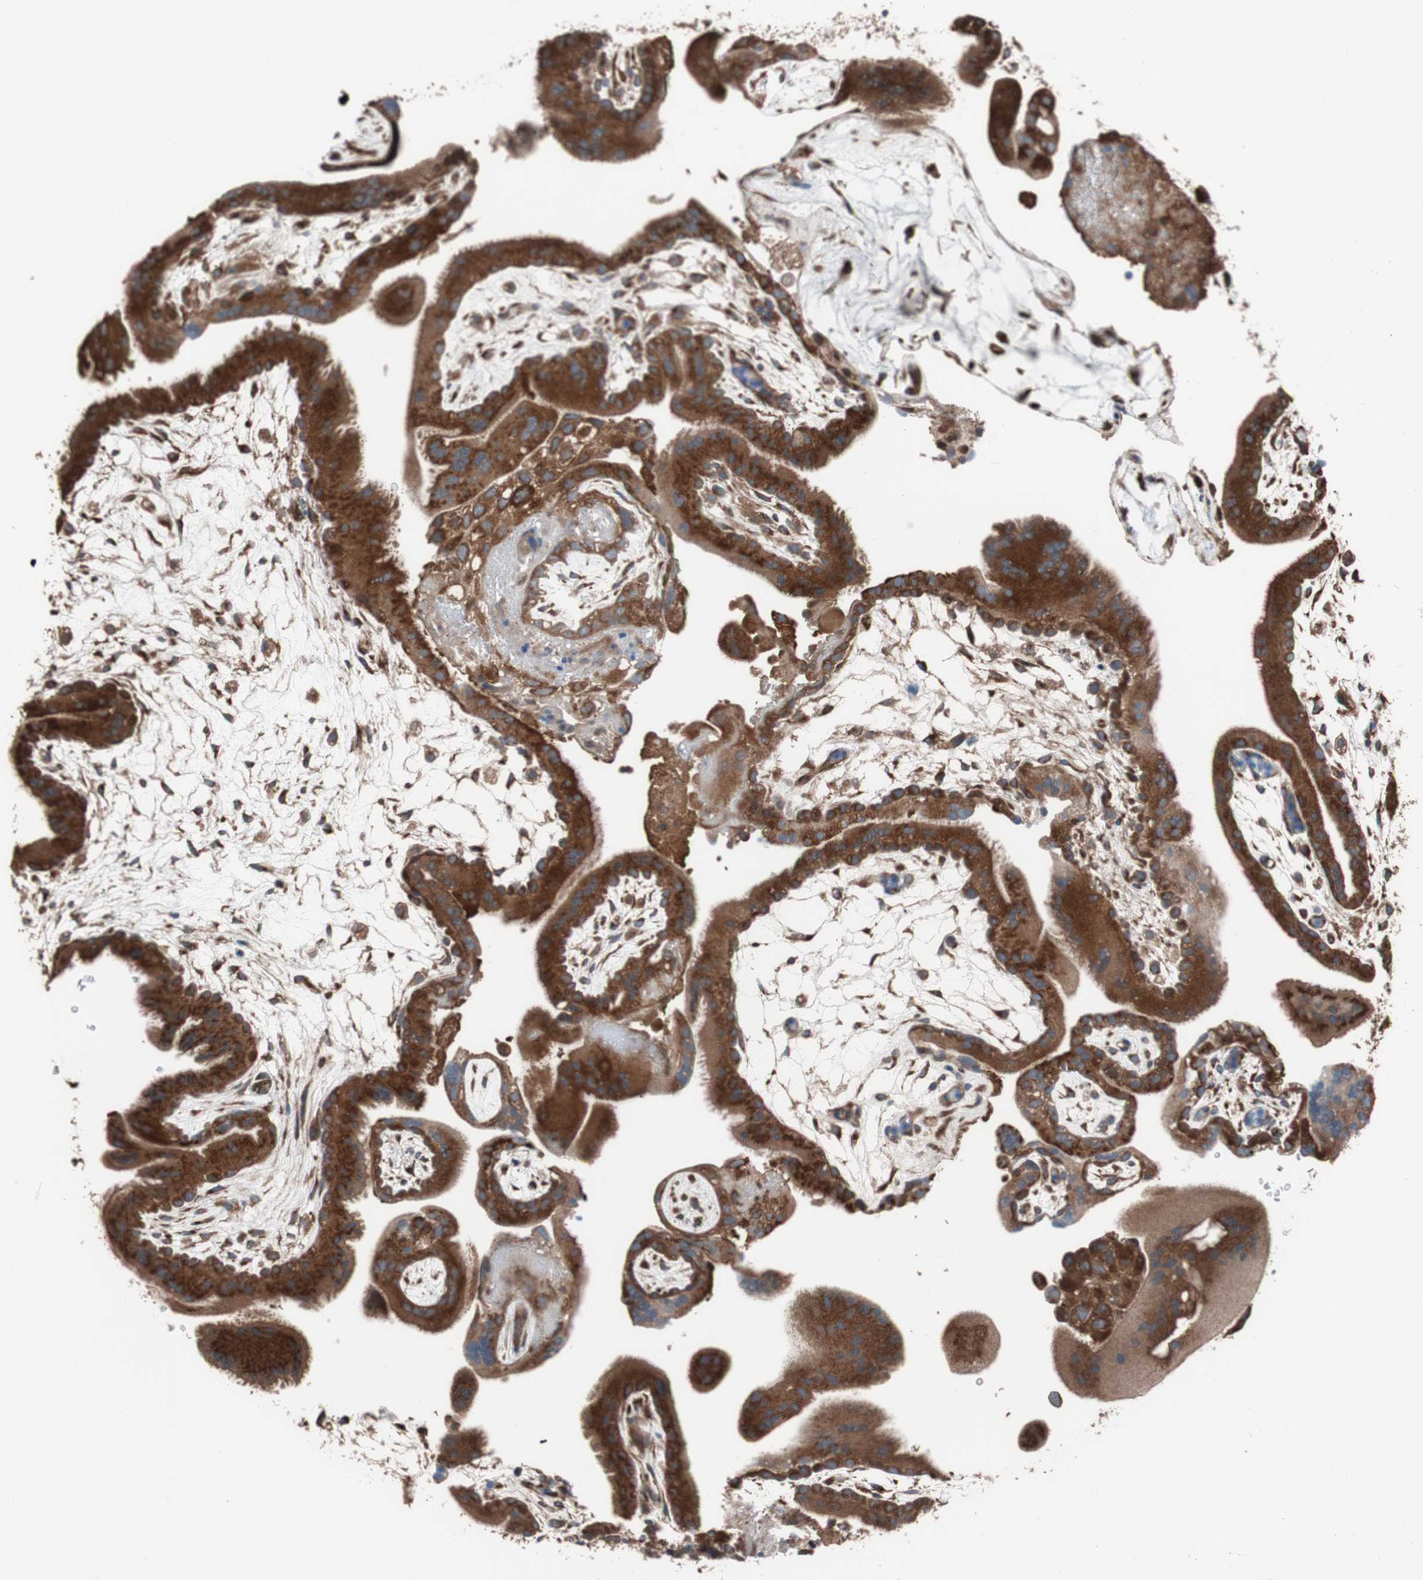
{"staining": {"intensity": "strong", "quantity": ">75%", "location": "cytoplasmic/membranous"}, "tissue": "placenta", "cell_type": "Trophoblastic cells", "image_type": "normal", "snomed": [{"axis": "morphology", "description": "Normal tissue, NOS"}, {"axis": "topography", "description": "Placenta"}], "caption": "About >75% of trophoblastic cells in benign human placenta reveal strong cytoplasmic/membranous protein staining as visualized by brown immunohistochemical staining.", "gene": "SEC31A", "patient": {"sex": "female", "age": 19}}